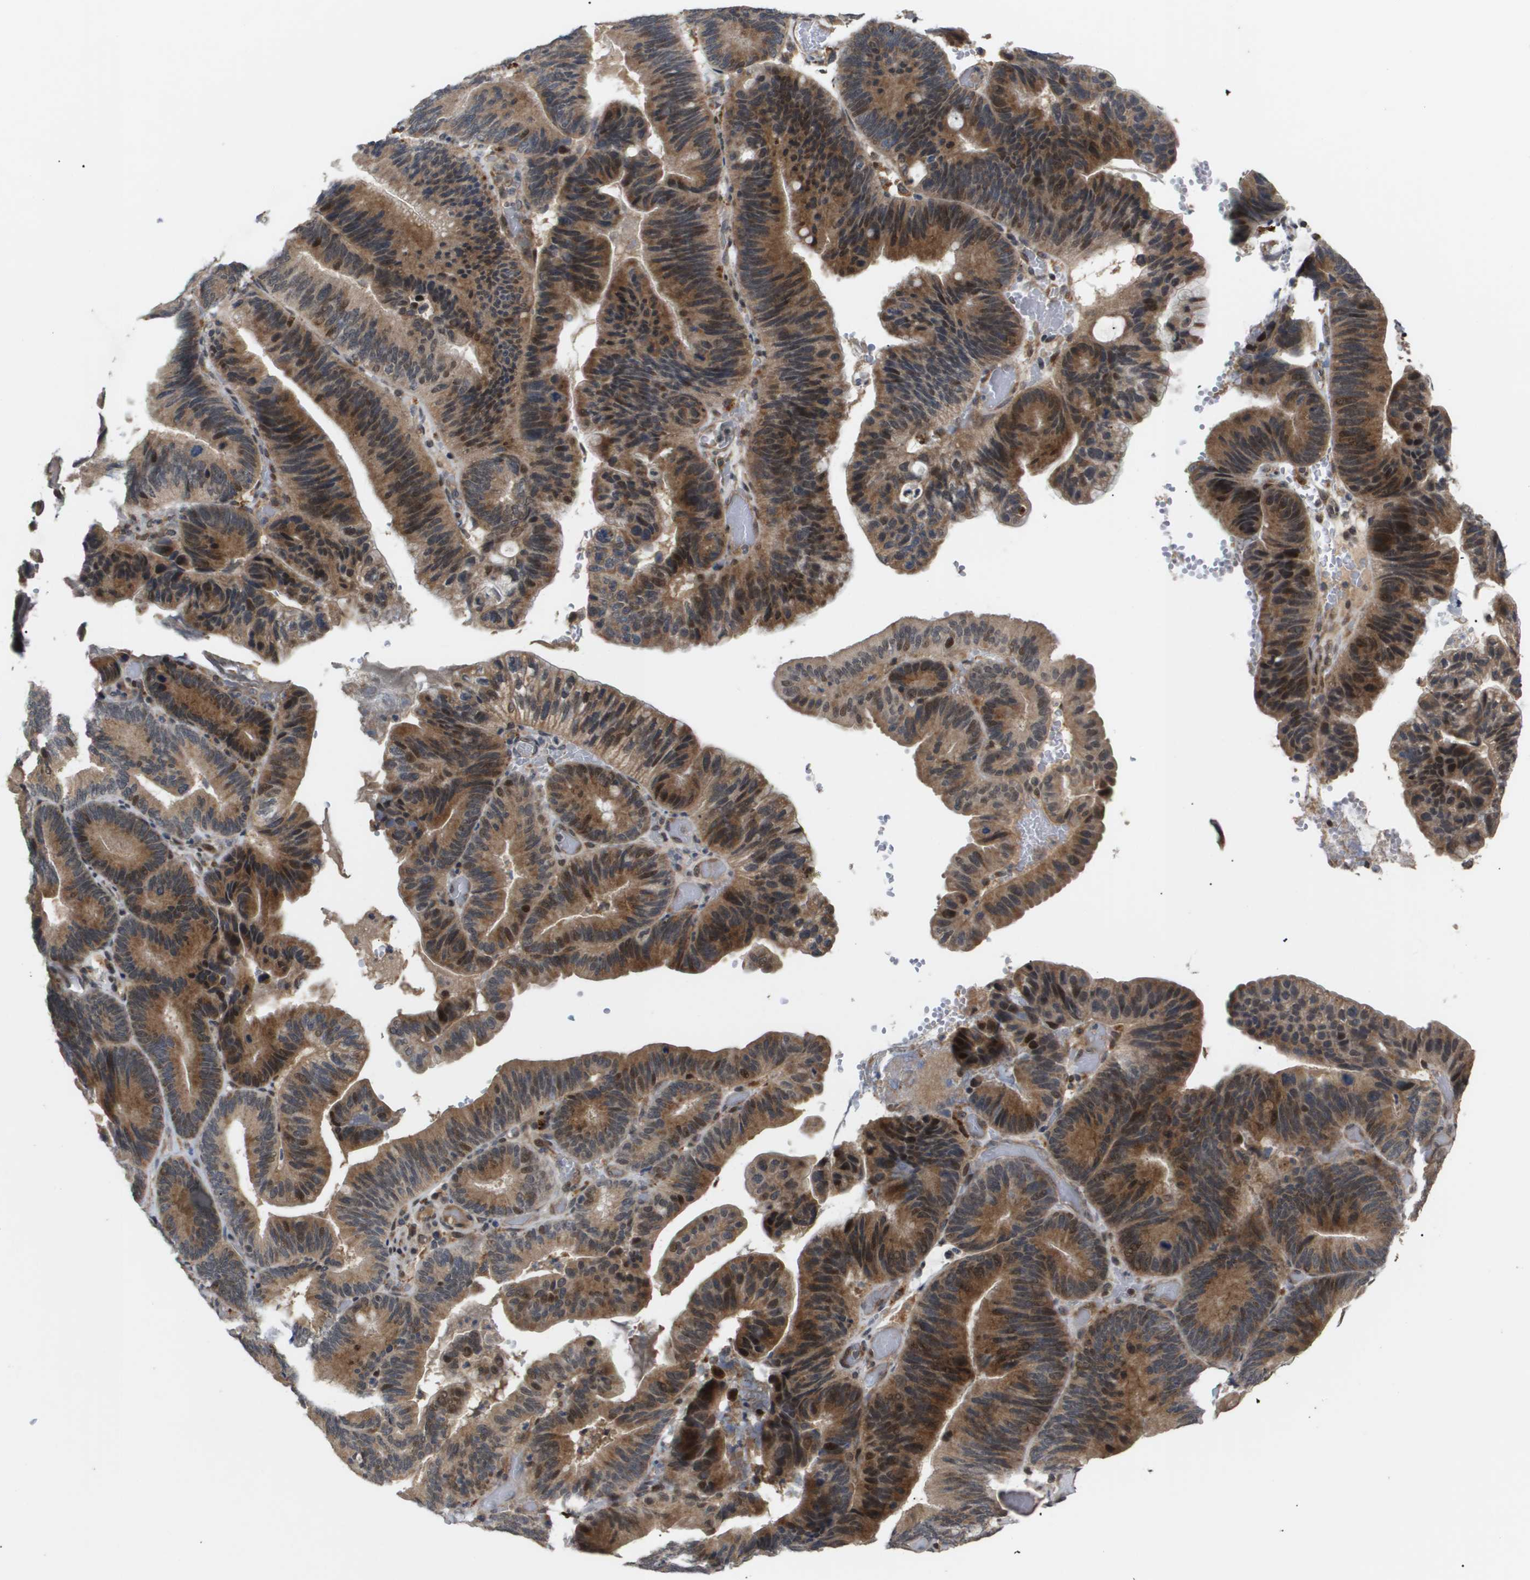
{"staining": {"intensity": "strong", "quantity": ">75%", "location": "cytoplasmic/membranous,nuclear"}, "tissue": "pancreatic cancer", "cell_type": "Tumor cells", "image_type": "cancer", "snomed": [{"axis": "morphology", "description": "Adenocarcinoma, NOS"}, {"axis": "topography", "description": "Pancreas"}], "caption": "DAB immunohistochemical staining of human pancreatic cancer (adenocarcinoma) displays strong cytoplasmic/membranous and nuclear protein positivity in about >75% of tumor cells.", "gene": "PDGFB", "patient": {"sex": "male", "age": 82}}